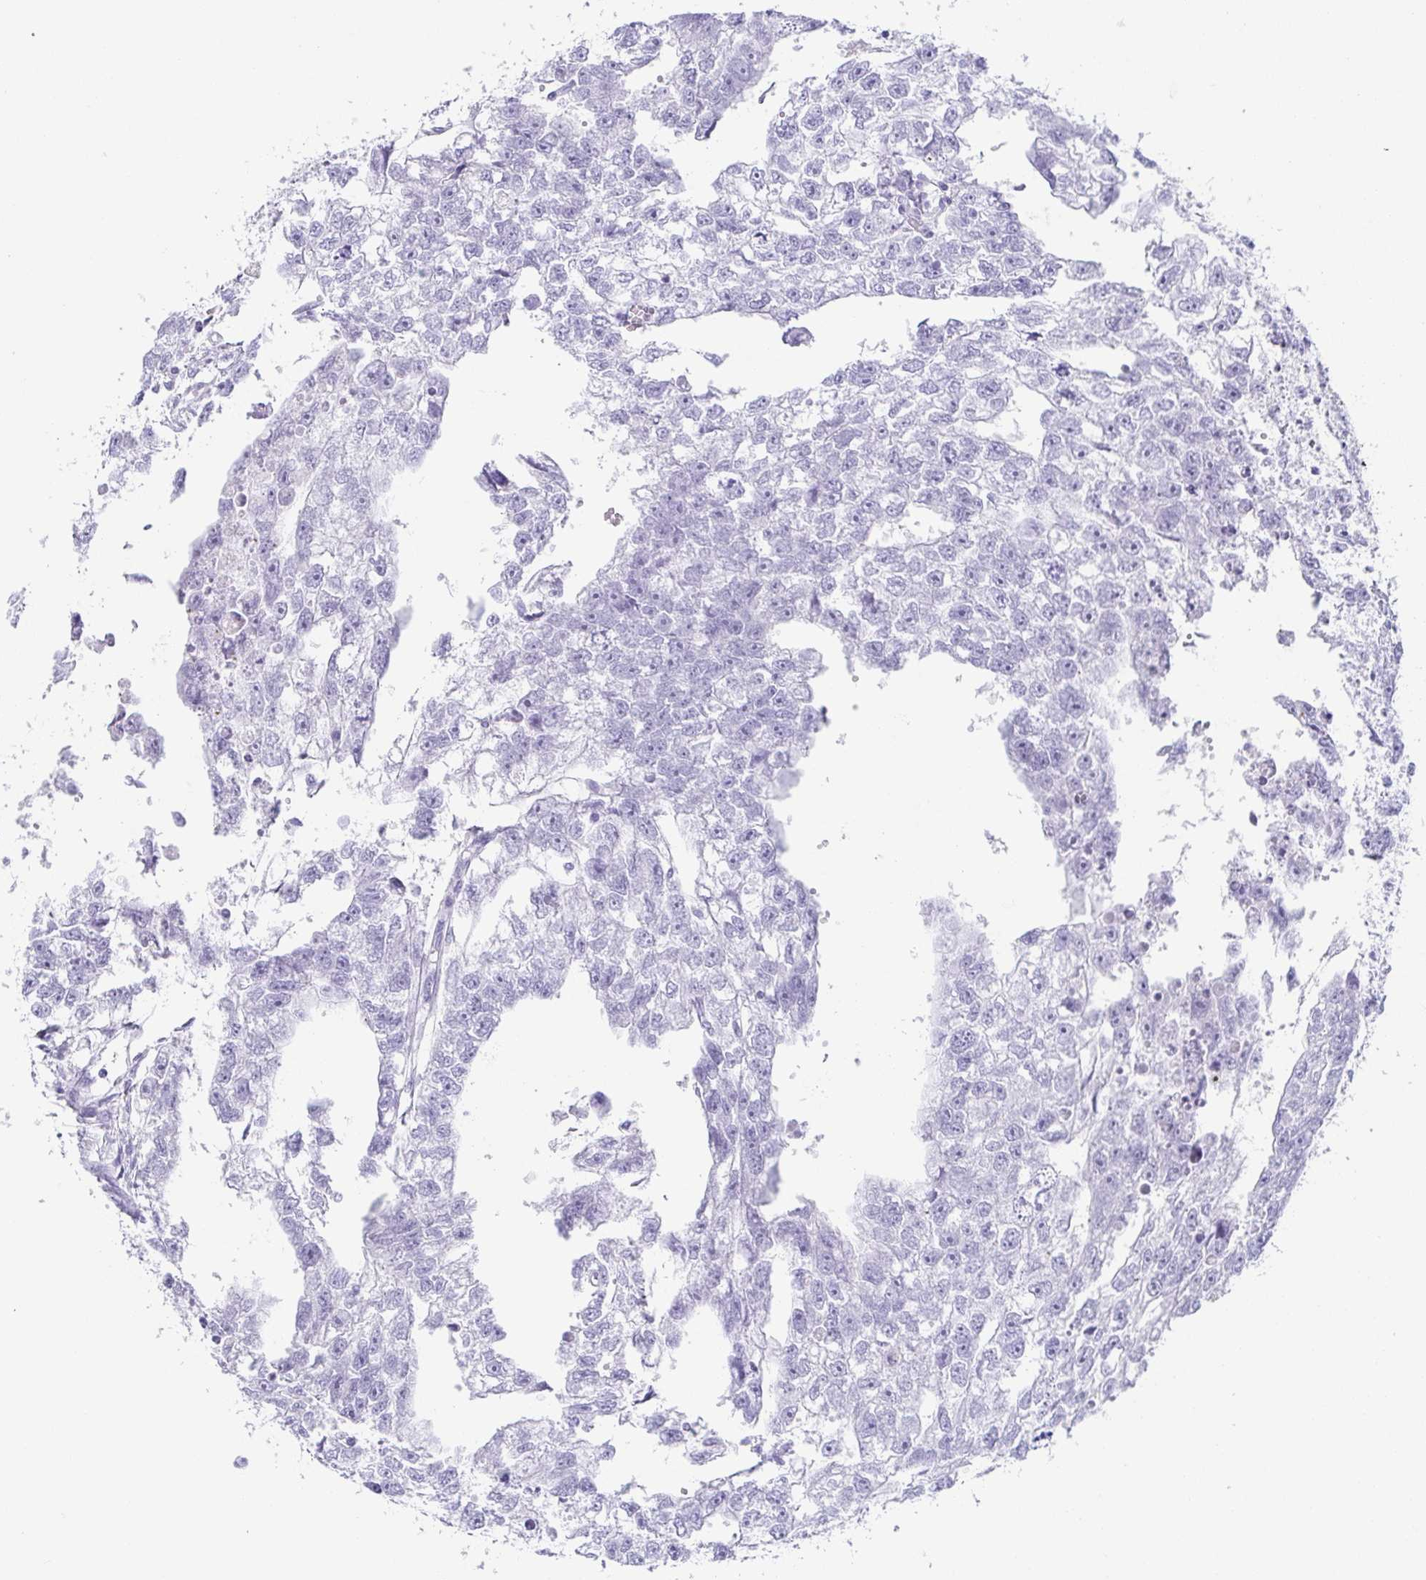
{"staining": {"intensity": "negative", "quantity": "none", "location": "none"}, "tissue": "testis cancer", "cell_type": "Tumor cells", "image_type": "cancer", "snomed": [{"axis": "morphology", "description": "Carcinoma, Embryonal, NOS"}, {"axis": "morphology", "description": "Teratoma, malignant, NOS"}, {"axis": "topography", "description": "Testis"}], "caption": "A micrograph of human testis cancer is negative for staining in tumor cells.", "gene": "ZG16B", "patient": {"sex": "male", "age": 44}}